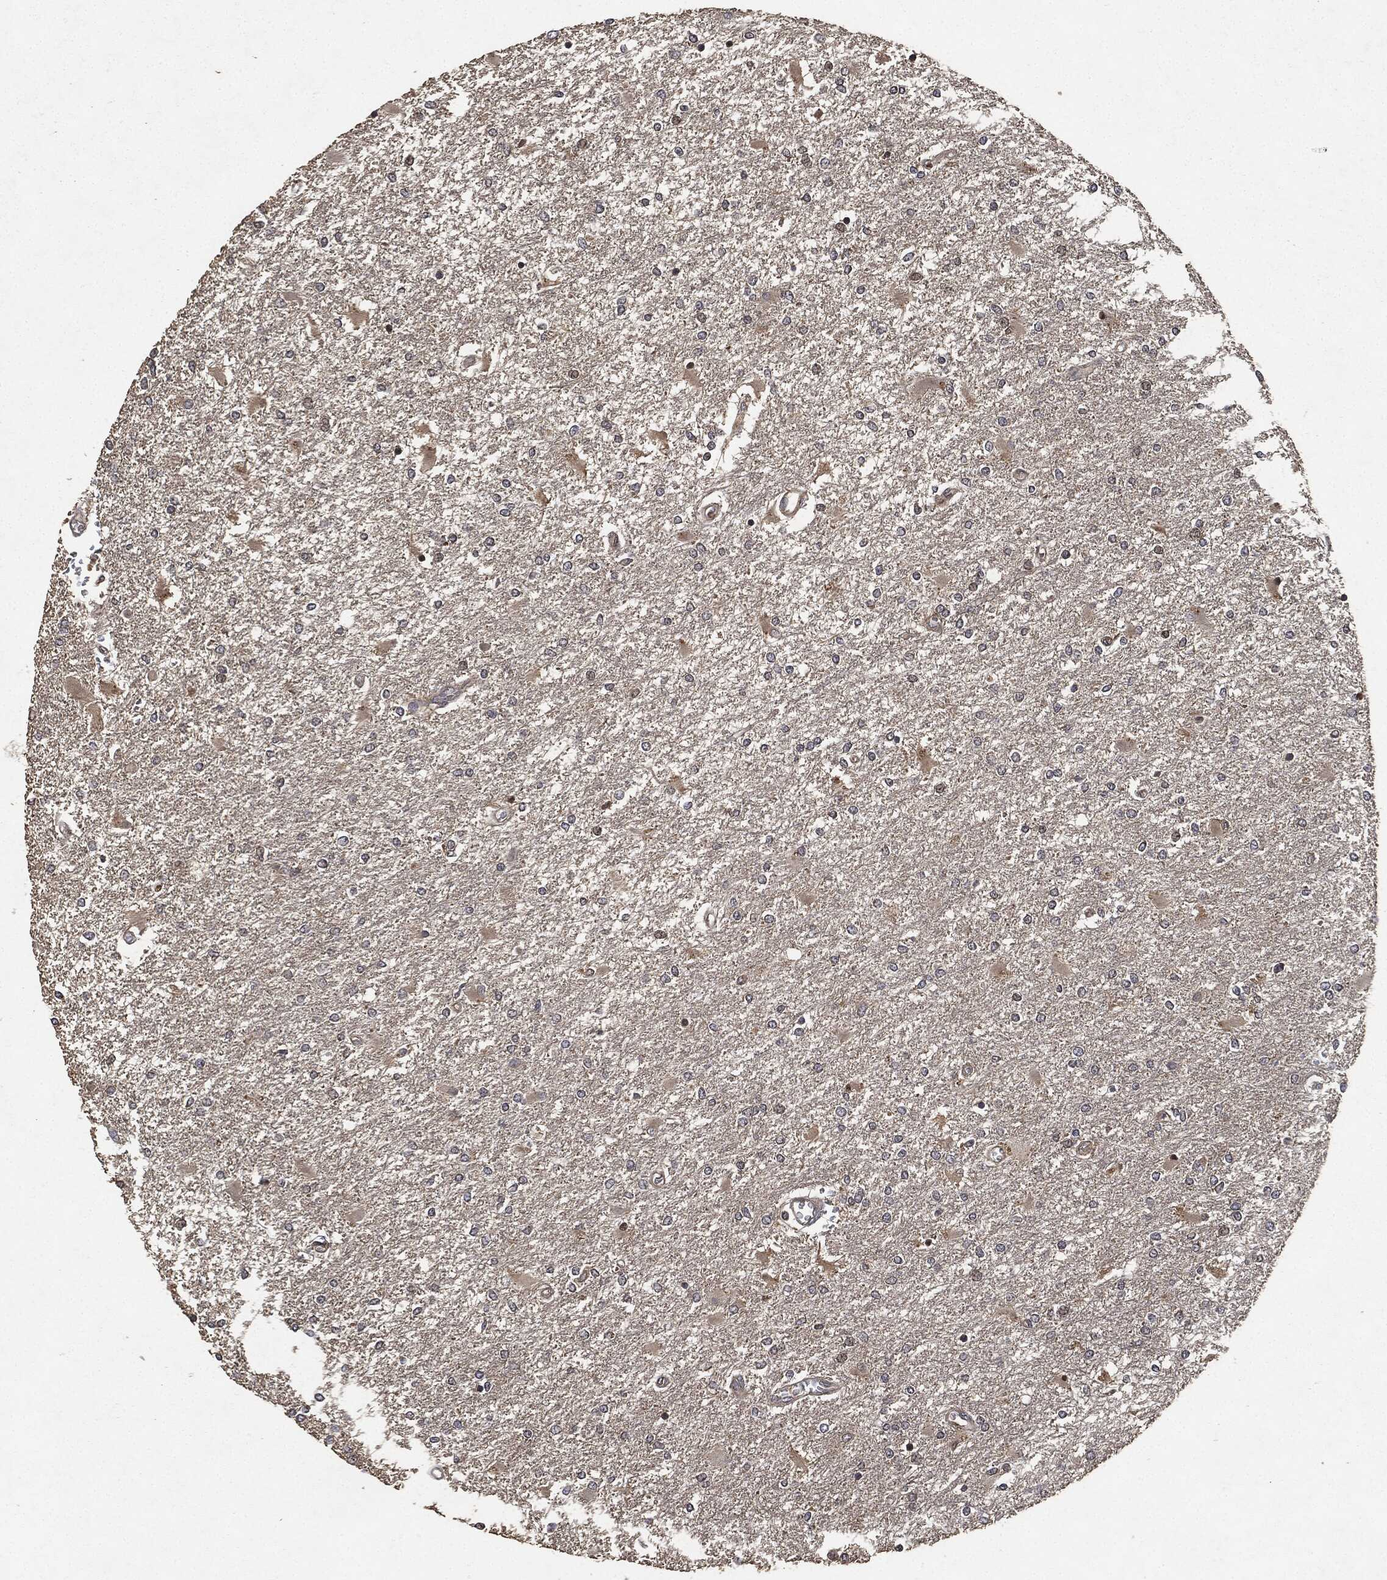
{"staining": {"intensity": "negative", "quantity": "none", "location": "none"}, "tissue": "glioma", "cell_type": "Tumor cells", "image_type": "cancer", "snomed": [{"axis": "morphology", "description": "Glioma, malignant, High grade"}, {"axis": "topography", "description": "Cerebral cortex"}], "caption": "Immunohistochemistry (IHC) histopathology image of neoplastic tissue: glioma stained with DAB exhibits no significant protein expression in tumor cells.", "gene": "MLST8", "patient": {"sex": "male", "age": 79}}